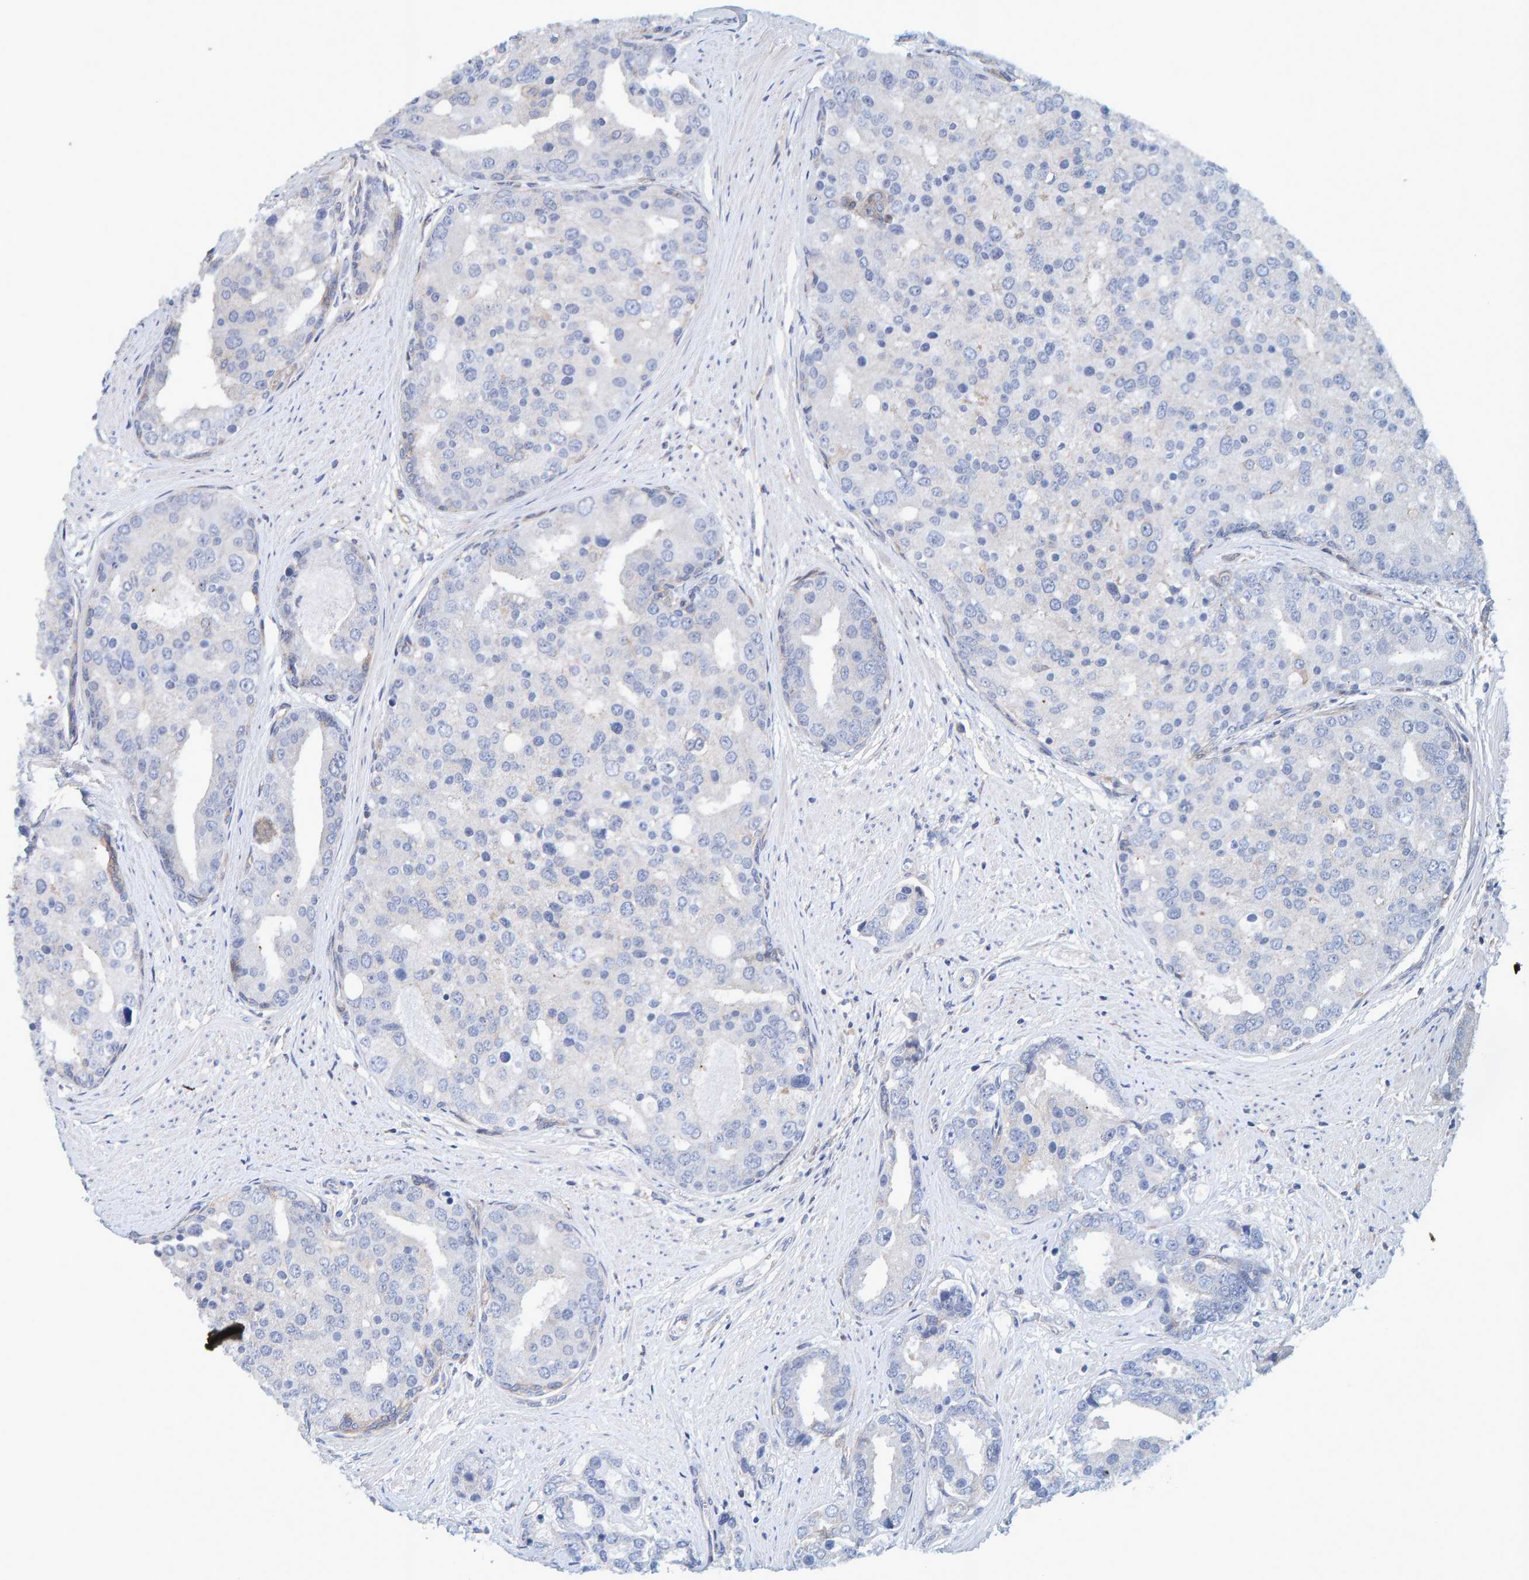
{"staining": {"intensity": "weak", "quantity": "<25%", "location": "cytoplasmic/membranous"}, "tissue": "prostate cancer", "cell_type": "Tumor cells", "image_type": "cancer", "snomed": [{"axis": "morphology", "description": "Adenocarcinoma, High grade"}, {"axis": "topography", "description": "Prostate"}], "caption": "Photomicrograph shows no protein expression in tumor cells of prostate cancer (high-grade adenocarcinoma) tissue.", "gene": "RGP1", "patient": {"sex": "male", "age": 50}}